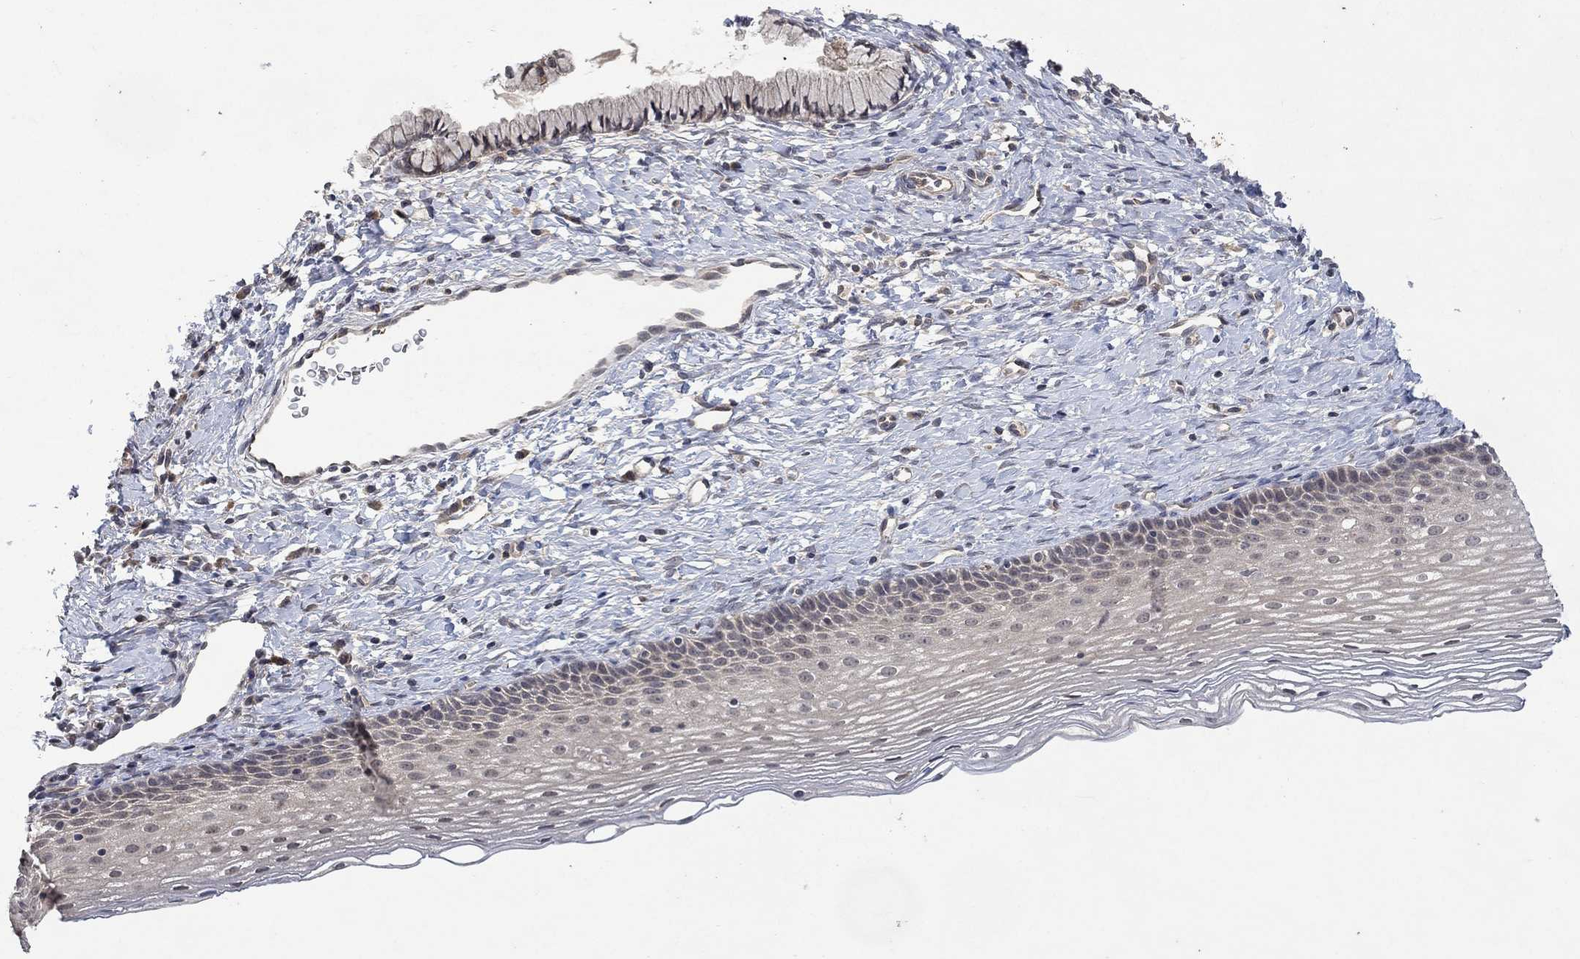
{"staining": {"intensity": "negative", "quantity": "none", "location": "none"}, "tissue": "cervix", "cell_type": "Glandular cells", "image_type": "normal", "snomed": [{"axis": "morphology", "description": "Normal tissue, NOS"}, {"axis": "topography", "description": "Cervix"}], "caption": "This is an IHC micrograph of normal cervix. There is no expression in glandular cells.", "gene": "GRIN2D", "patient": {"sex": "female", "age": 39}}